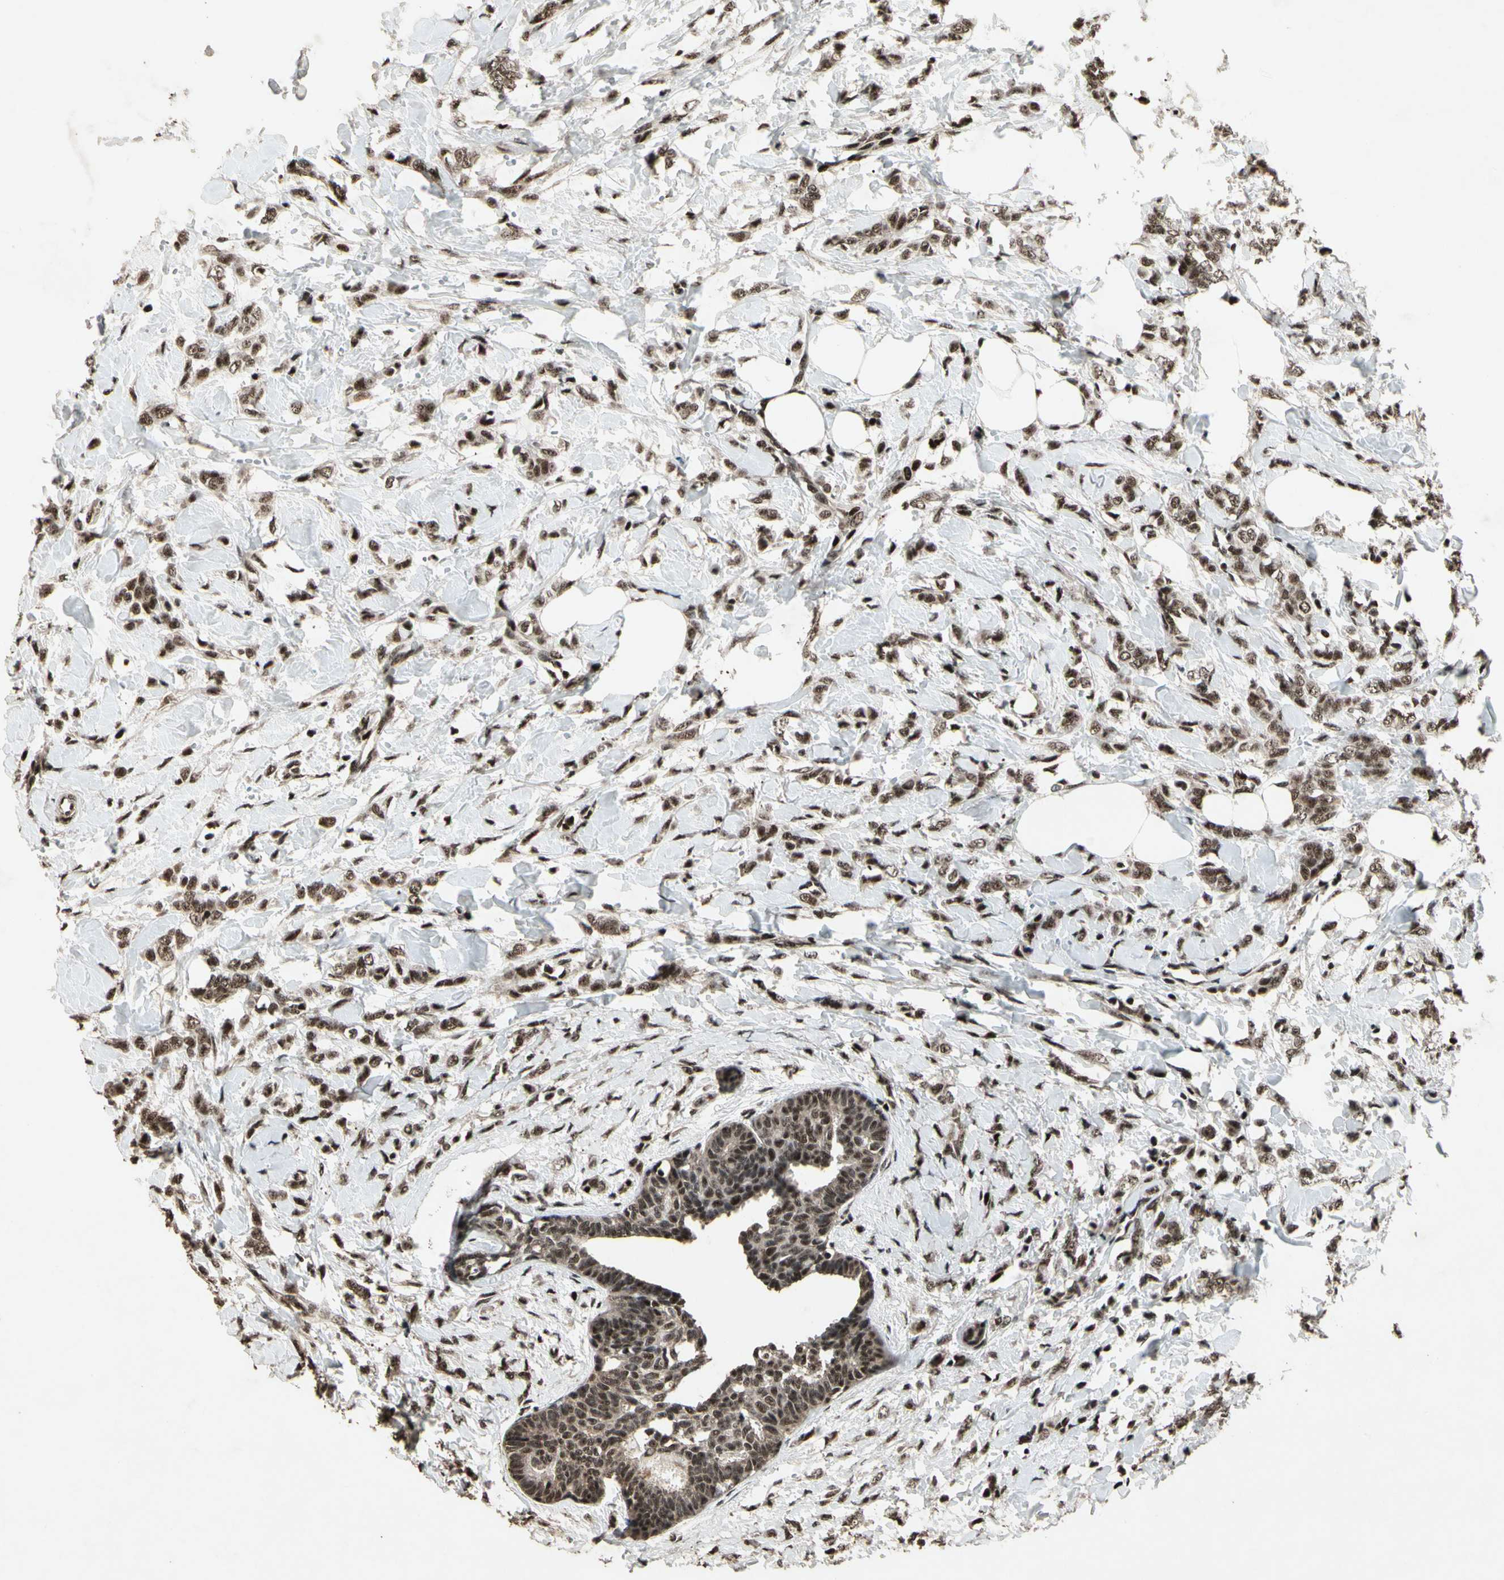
{"staining": {"intensity": "strong", "quantity": ">75%", "location": "cytoplasmic/membranous,nuclear"}, "tissue": "breast cancer", "cell_type": "Tumor cells", "image_type": "cancer", "snomed": [{"axis": "morphology", "description": "Lobular carcinoma, in situ"}, {"axis": "morphology", "description": "Lobular carcinoma"}, {"axis": "topography", "description": "Breast"}], "caption": "Immunohistochemistry histopathology image of human lobular carcinoma (breast) stained for a protein (brown), which demonstrates high levels of strong cytoplasmic/membranous and nuclear expression in approximately >75% of tumor cells.", "gene": "TBX2", "patient": {"sex": "female", "age": 41}}